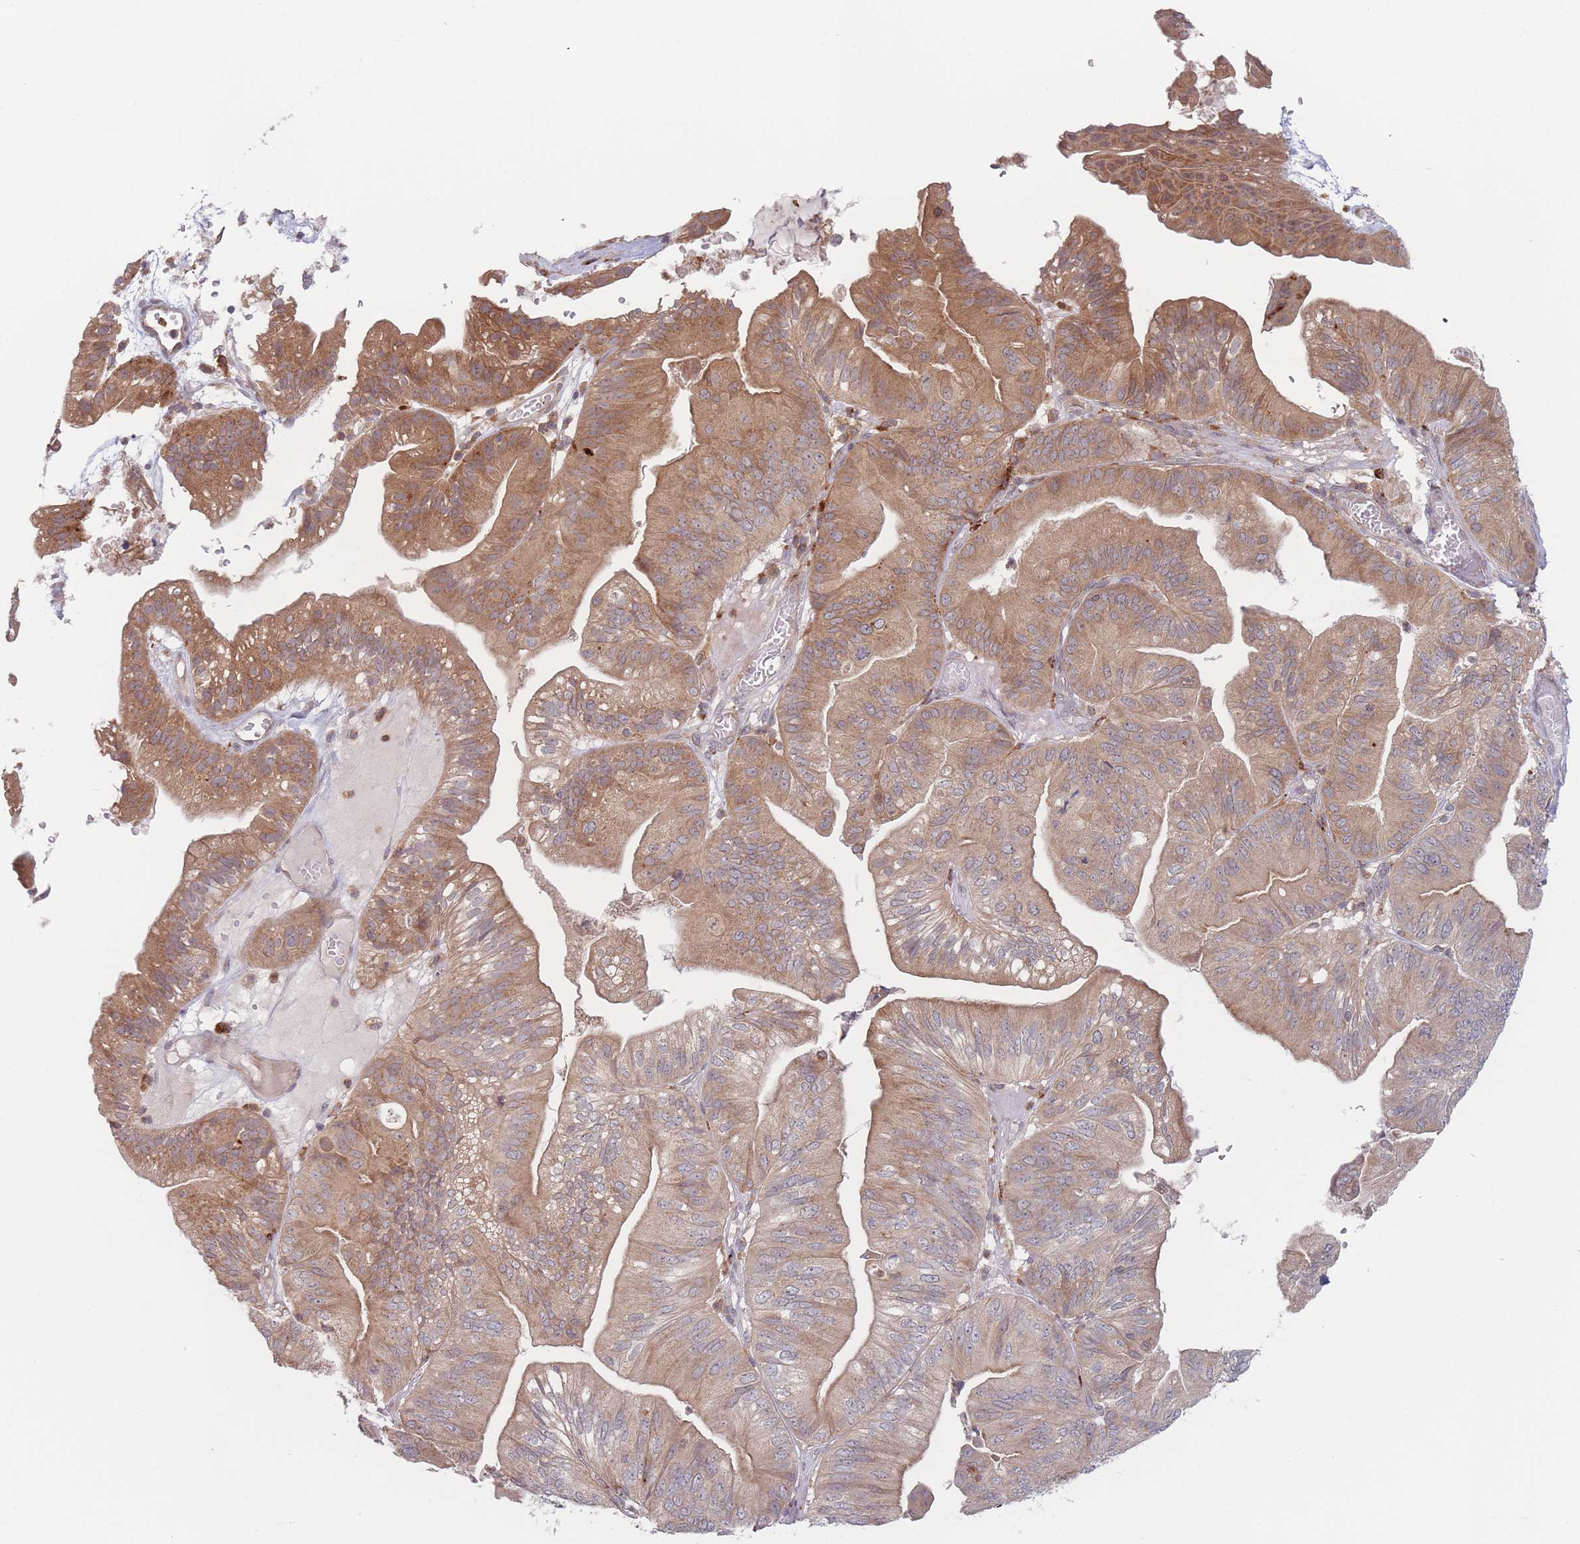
{"staining": {"intensity": "moderate", "quantity": ">75%", "location": "cytoplasmic/membranous"}, "tissue": "ovarian cancer", "cell_type": "Tumor cells", "image_type": "cancer", "snomed": [{"axis": "morphology", "description": "Cystadenocarcinoma, mucinous, NOS"}, {"axis": "topography", "description": "Ovary"}], "caption": "Protein expression analysis of human ovarian cancer reveals moderate cytoplasmic/membranous staining in about >75% of tumor cells.", "gene": "PPM1A", "patient": {"sex": "female", "age": 61}}